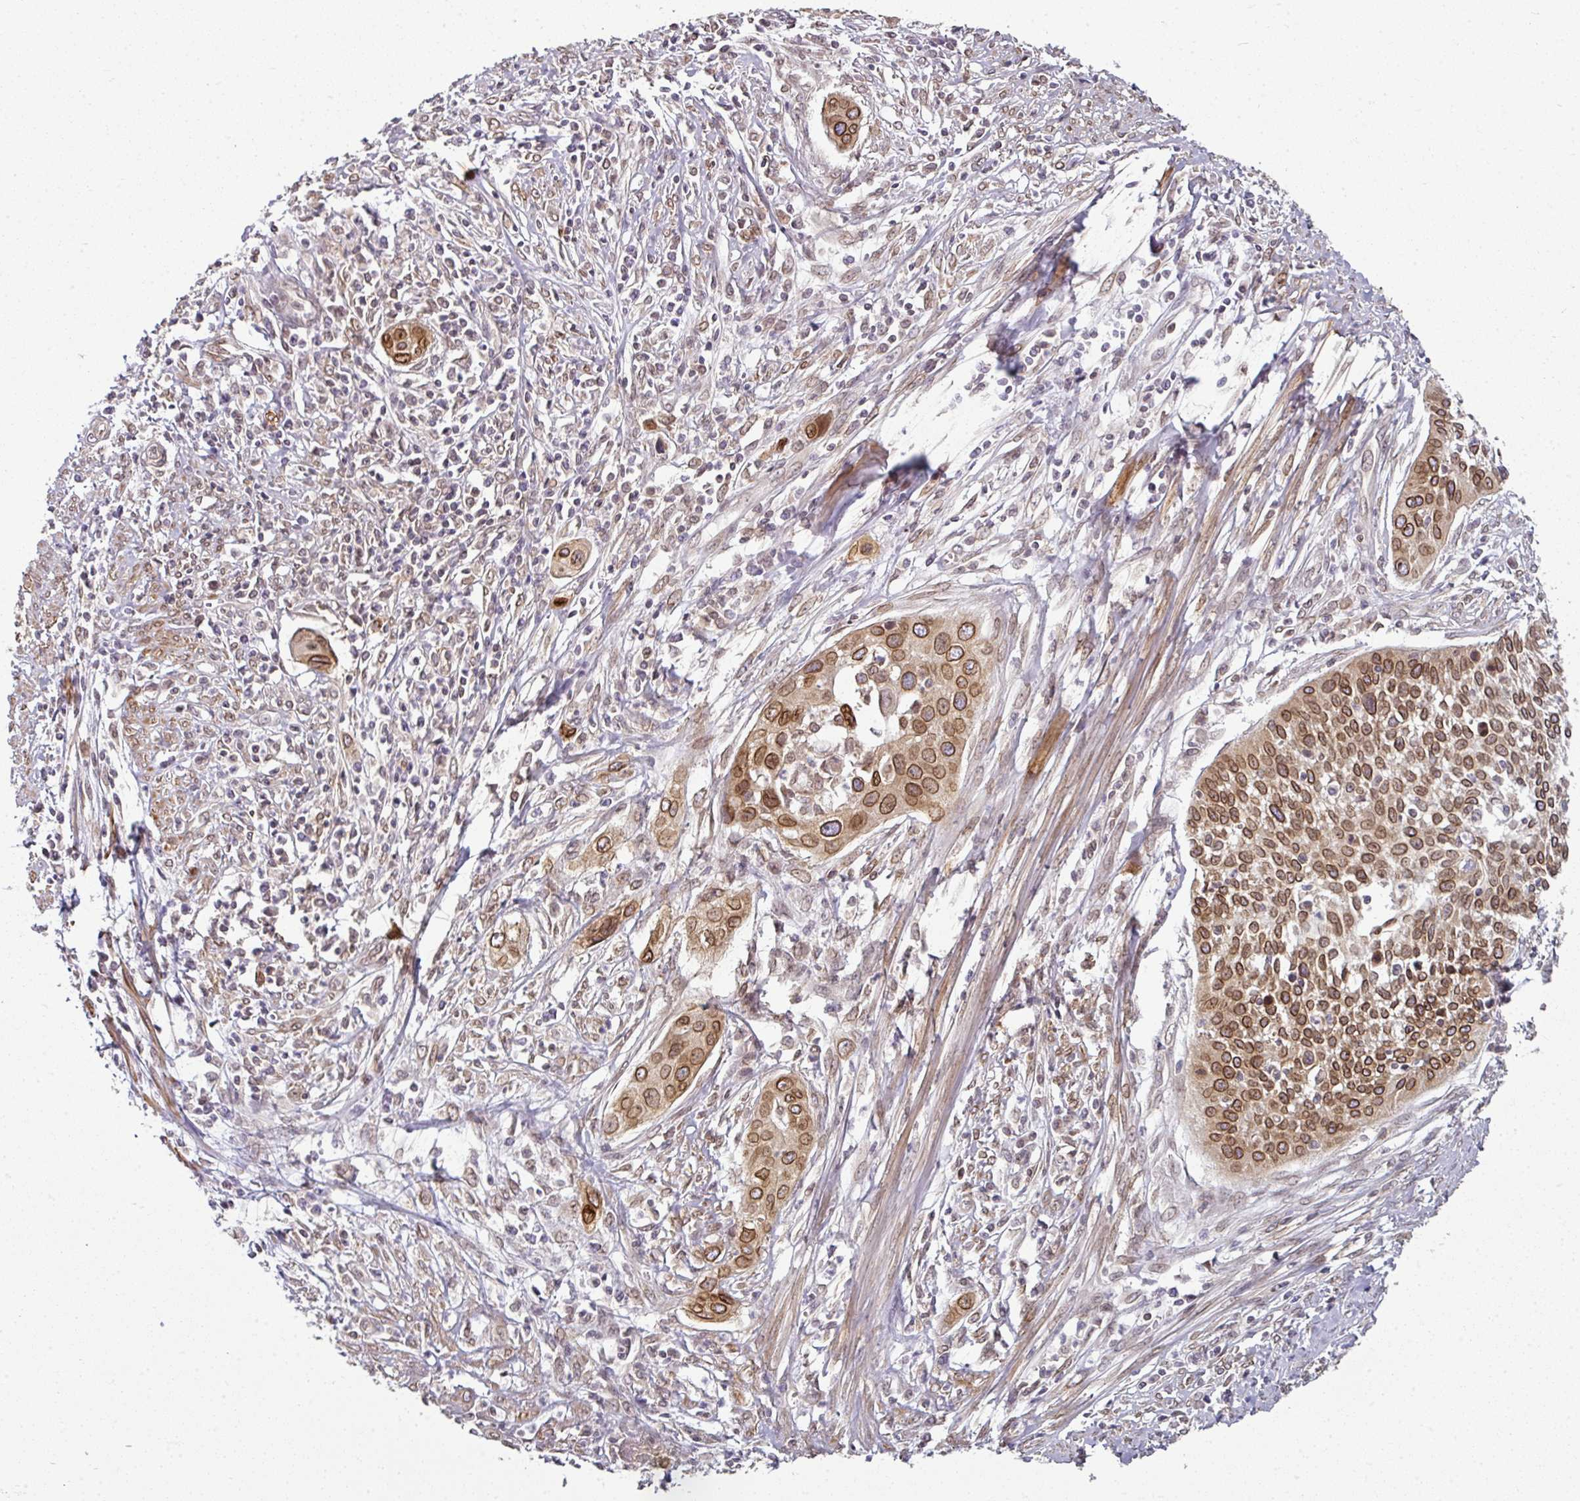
{"staining": {"intensity": "strong", "quantity": ">75%", "location": "cytoplasmic/membranous,nuclear"}, "tissue": "cervical cancer", "cell_type": "Tumor cells", "image_type": "cancer", "snomed": [{"axis": "morphology", "description": "Squamous cell carcinoma, NOS"}, {"axis": "topography", "description": "Cervix"}], "caption": "Immunohistochemical staining of human cervical squamous cell carcinoma demonstrates strong cytoplasmic/membranous and nuclear protein positivity in approximately >75% of tumor cells. The staining was performed using DAB, with brown indicating positive protein expression. Nuclei are stained blue with hematoxylin.", "gene": "RANGAP1", "patient": {"sex": "female", "age": 34}}